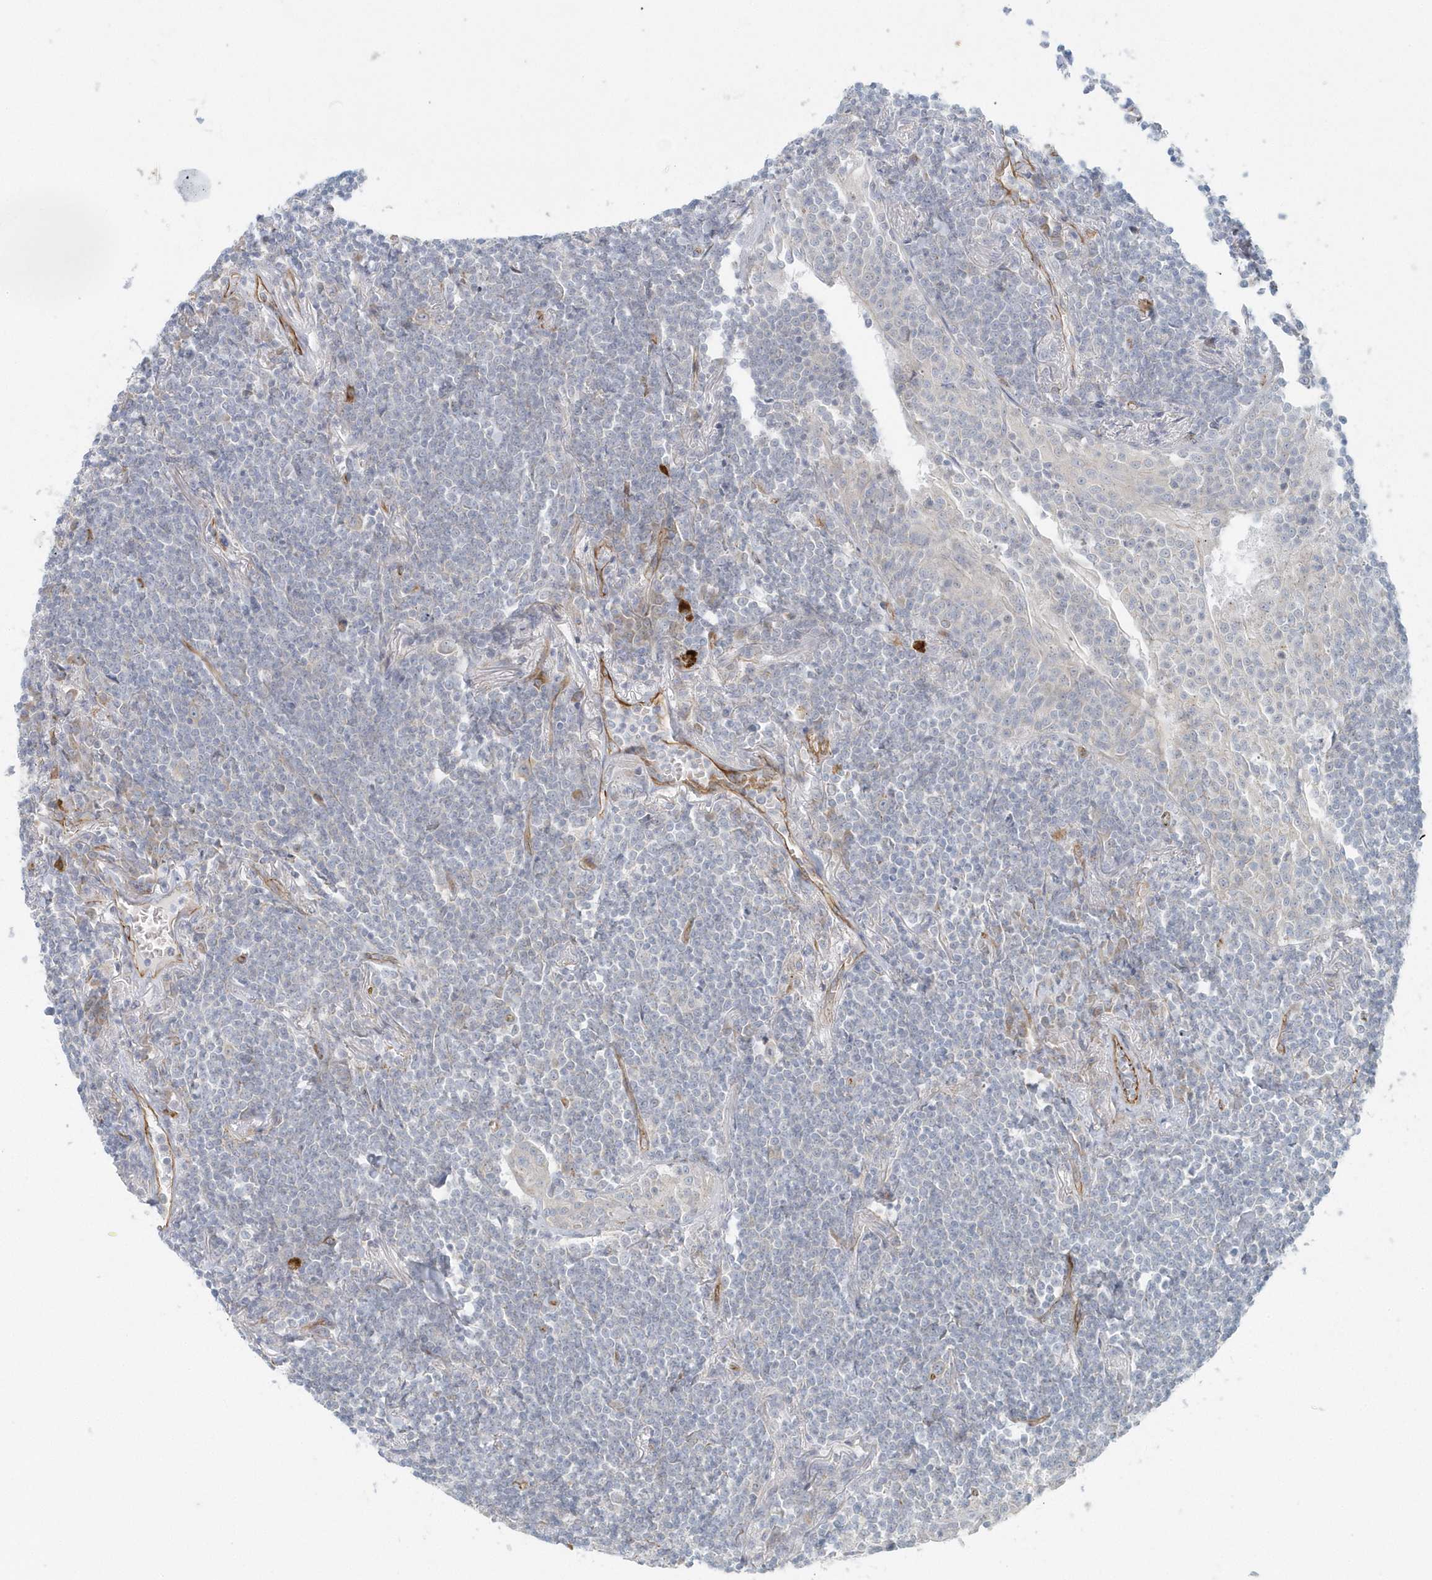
{"staining": {"intensity": "negative", "quantity": "none", "location": "none"}, "tissue": "lymphoma", "cell_type": "Tumor cells", "image_type": "cancer", "snomed": [{"axis": "morphology", "description": "Malignant lymphoma, non-Hodgkin's type, Low grade"}, {"axis": "topography", "description": "Lung"}], "caption": "Protein analysis of malignant lymphoma, non-Hodgkin's type (low-grade) reveals no significant expression in tumor cells.", "gene": "GPR152", "patient": {"sex": "female", "age": 71}}